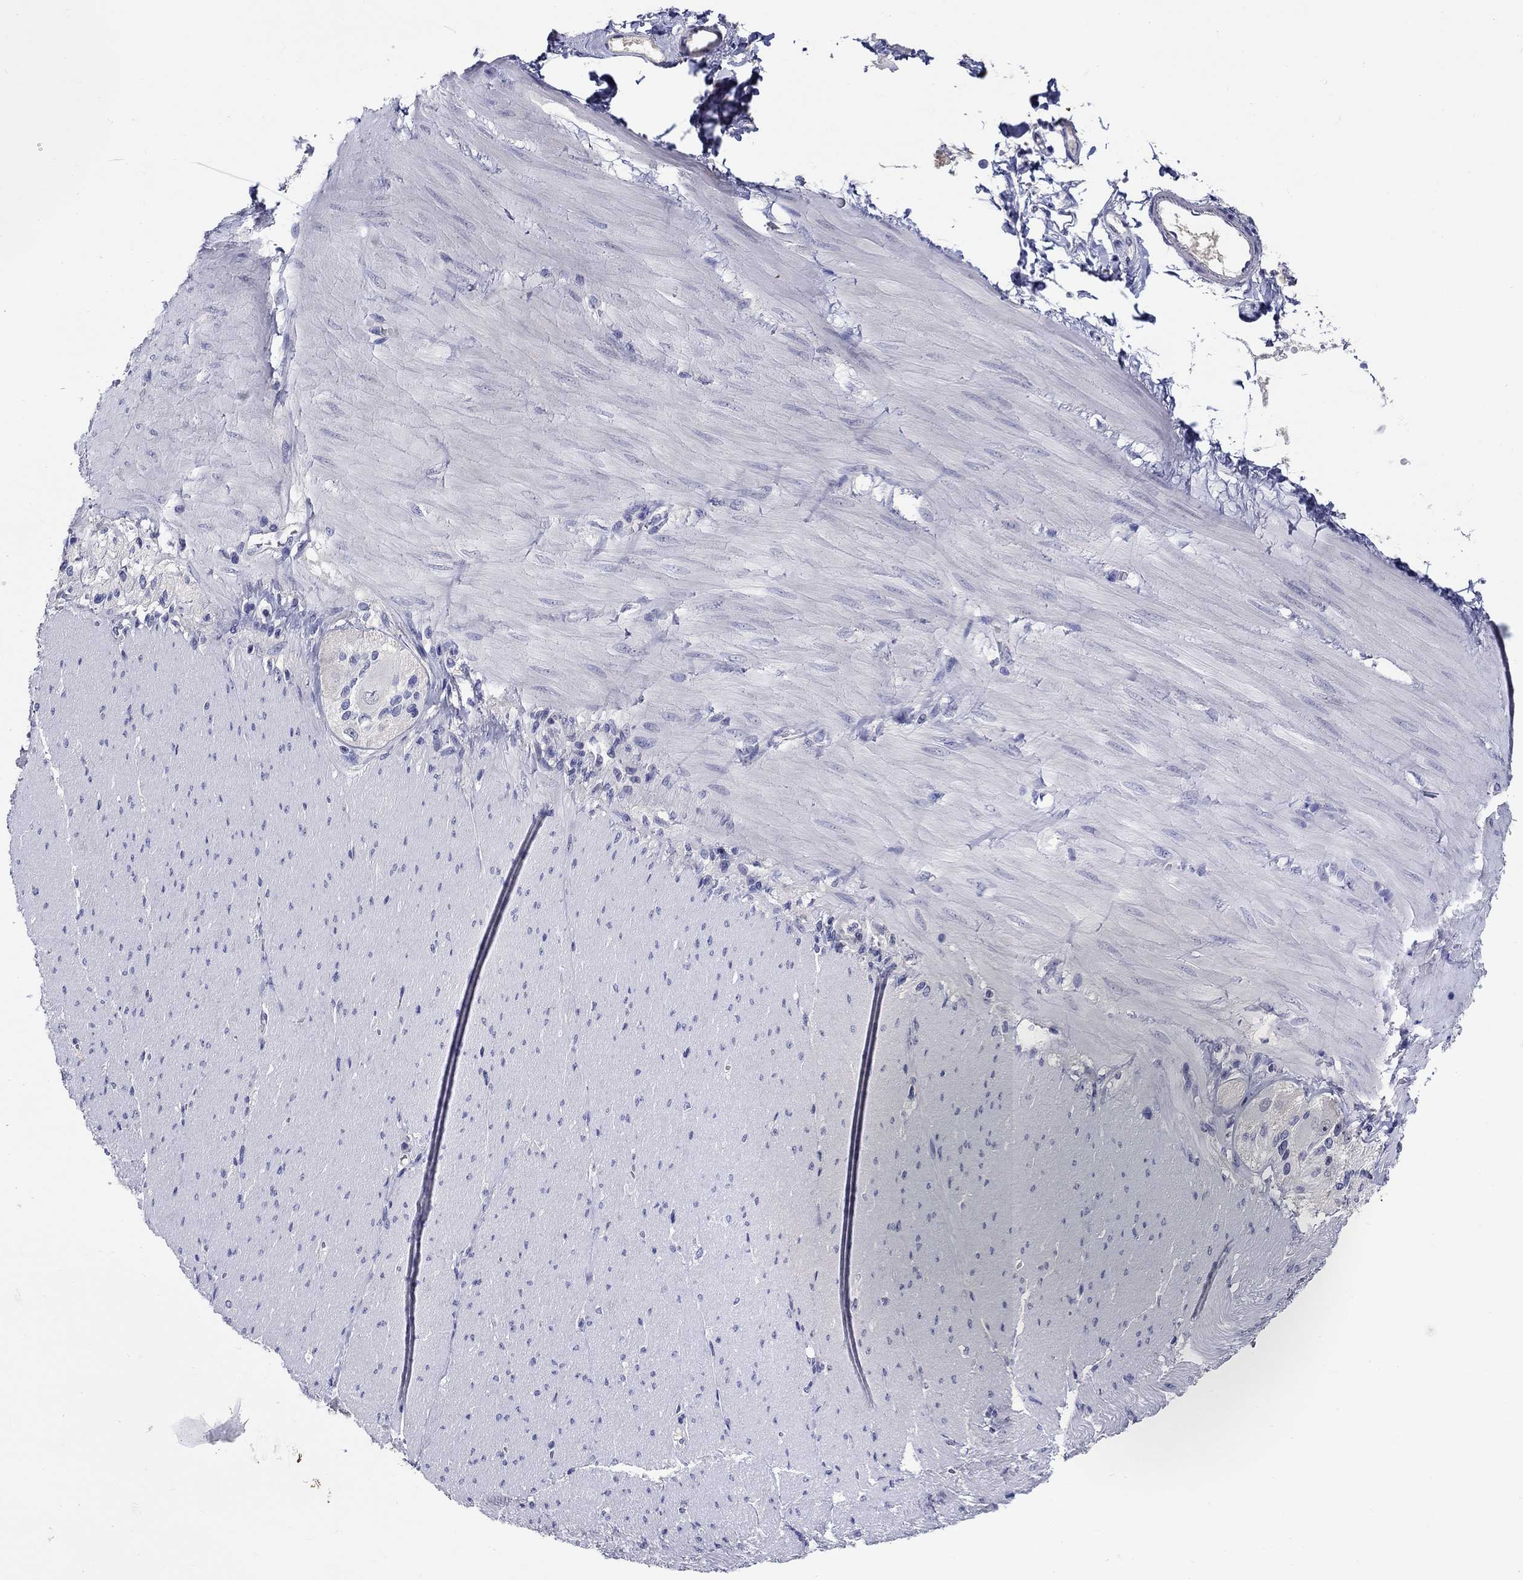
{"staining": {"intensity": "negative", "quantity": "none", "location": "none"}, "tissue": "adipose tissue", "cell_type": "Adipocytes", "image_type": "normal", "snomed": [{"axis": "morphology", "description": "Normal tissue, NOS"}, {"axis": "topography", "description": "Smooth muscle"}, {"axis": "topography", "description": "Duodenum"}, {"axis": "topography", "description": "Peripheral nerve tissue"}], "caption": "This is an immunohistochemistry (IHC) image of benign adipose tissue. There is no staining in adipocytes.", "gene": "SLC30A3", "patient": {"sex": "female", "age": 61}}